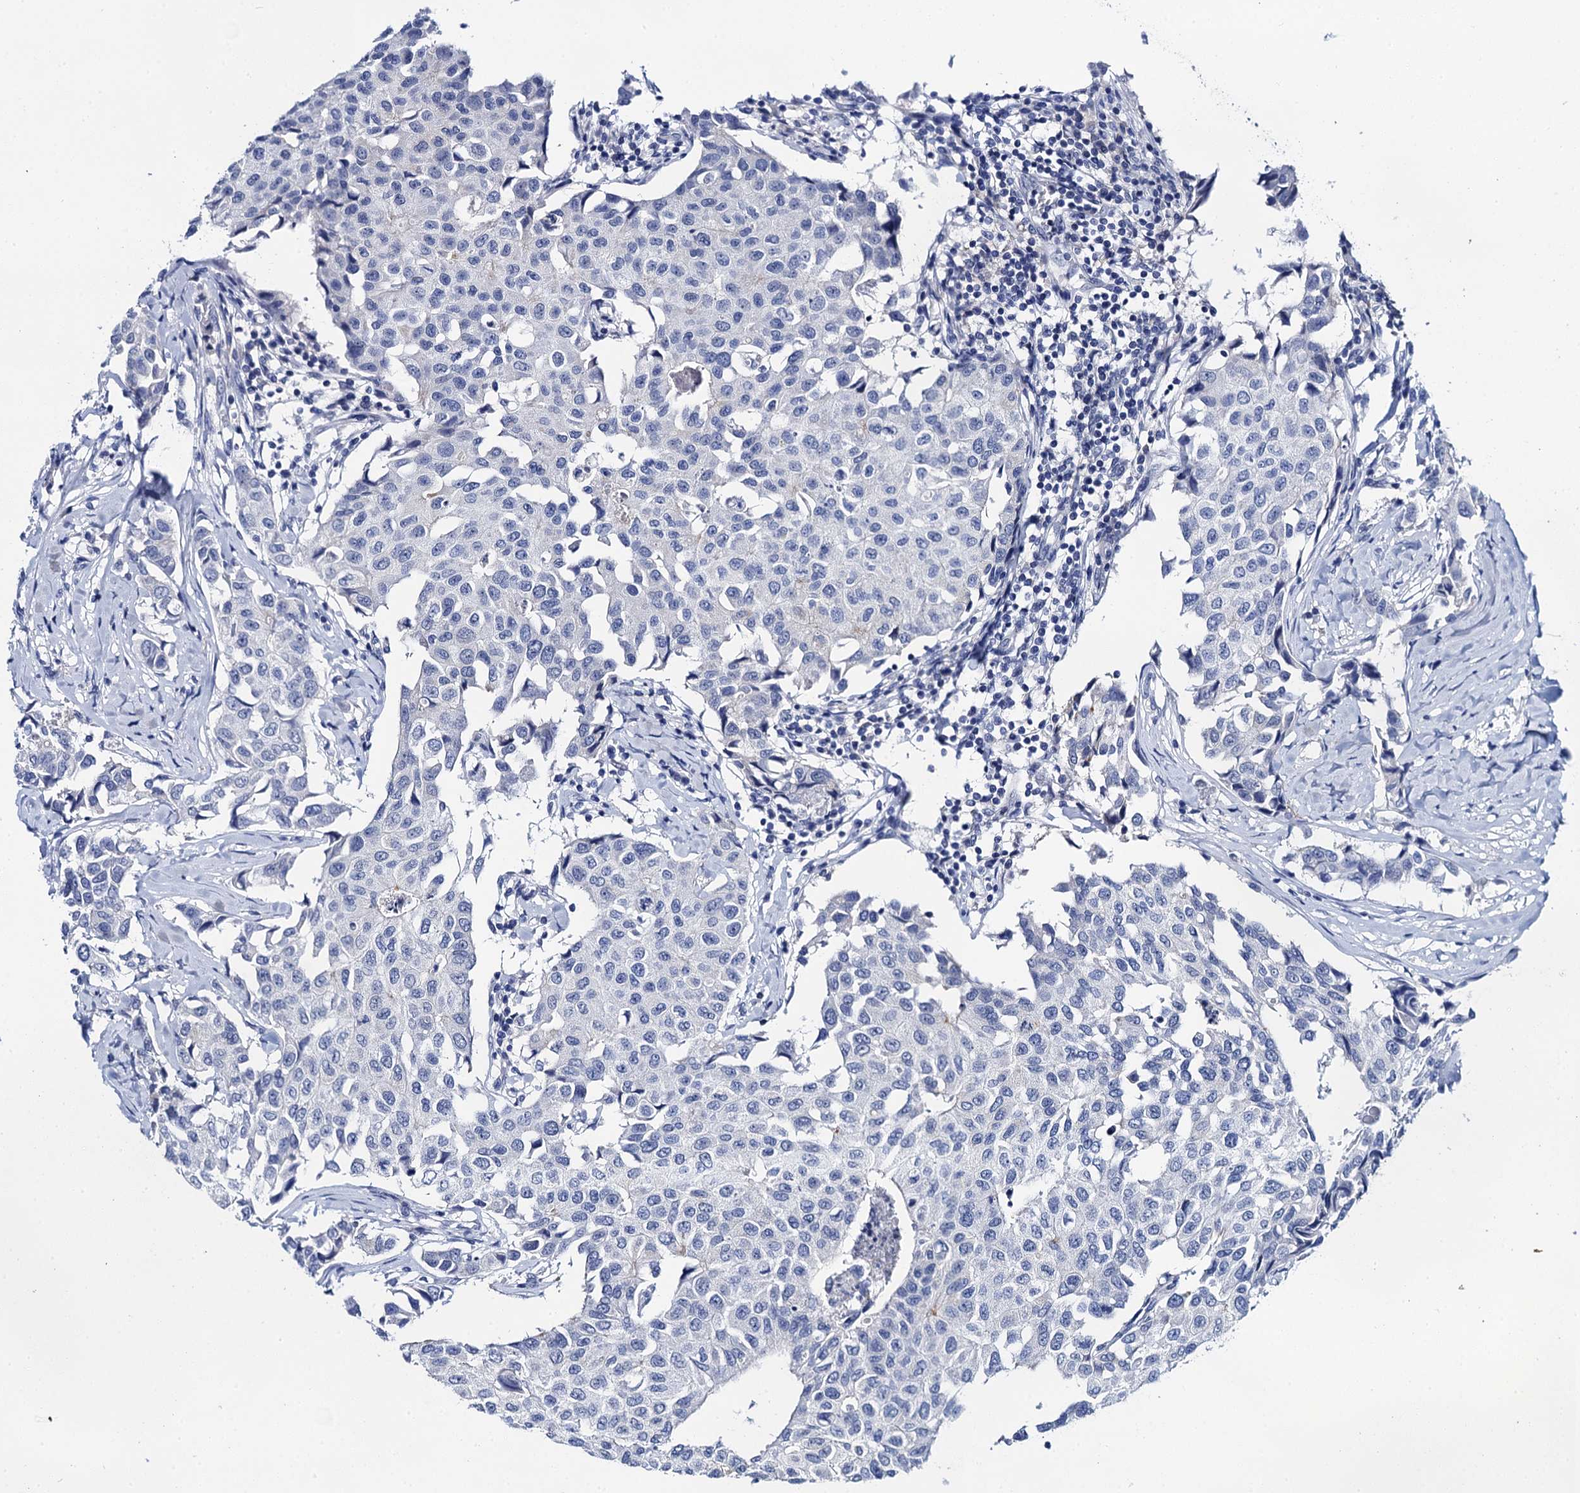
{"staining": {"intensity": "negative", "quantity": "none", "location": "none"}, "tissue": "breast cancer", "cell_type": "Tumor cells", "image_type": "cancer", "snomed": [{"axis": "morphology", "description": "Duct carcinoma"}, {"axis": "topography", "description": "Breast"}], "caption": "Breast cancer (infiltrating ductal carcinoma) was stained to show a protein in brown. There is no significant expression in tumor cells.", "gene": "LYPD3", "patient": {"sex": "female", "age": 80}}